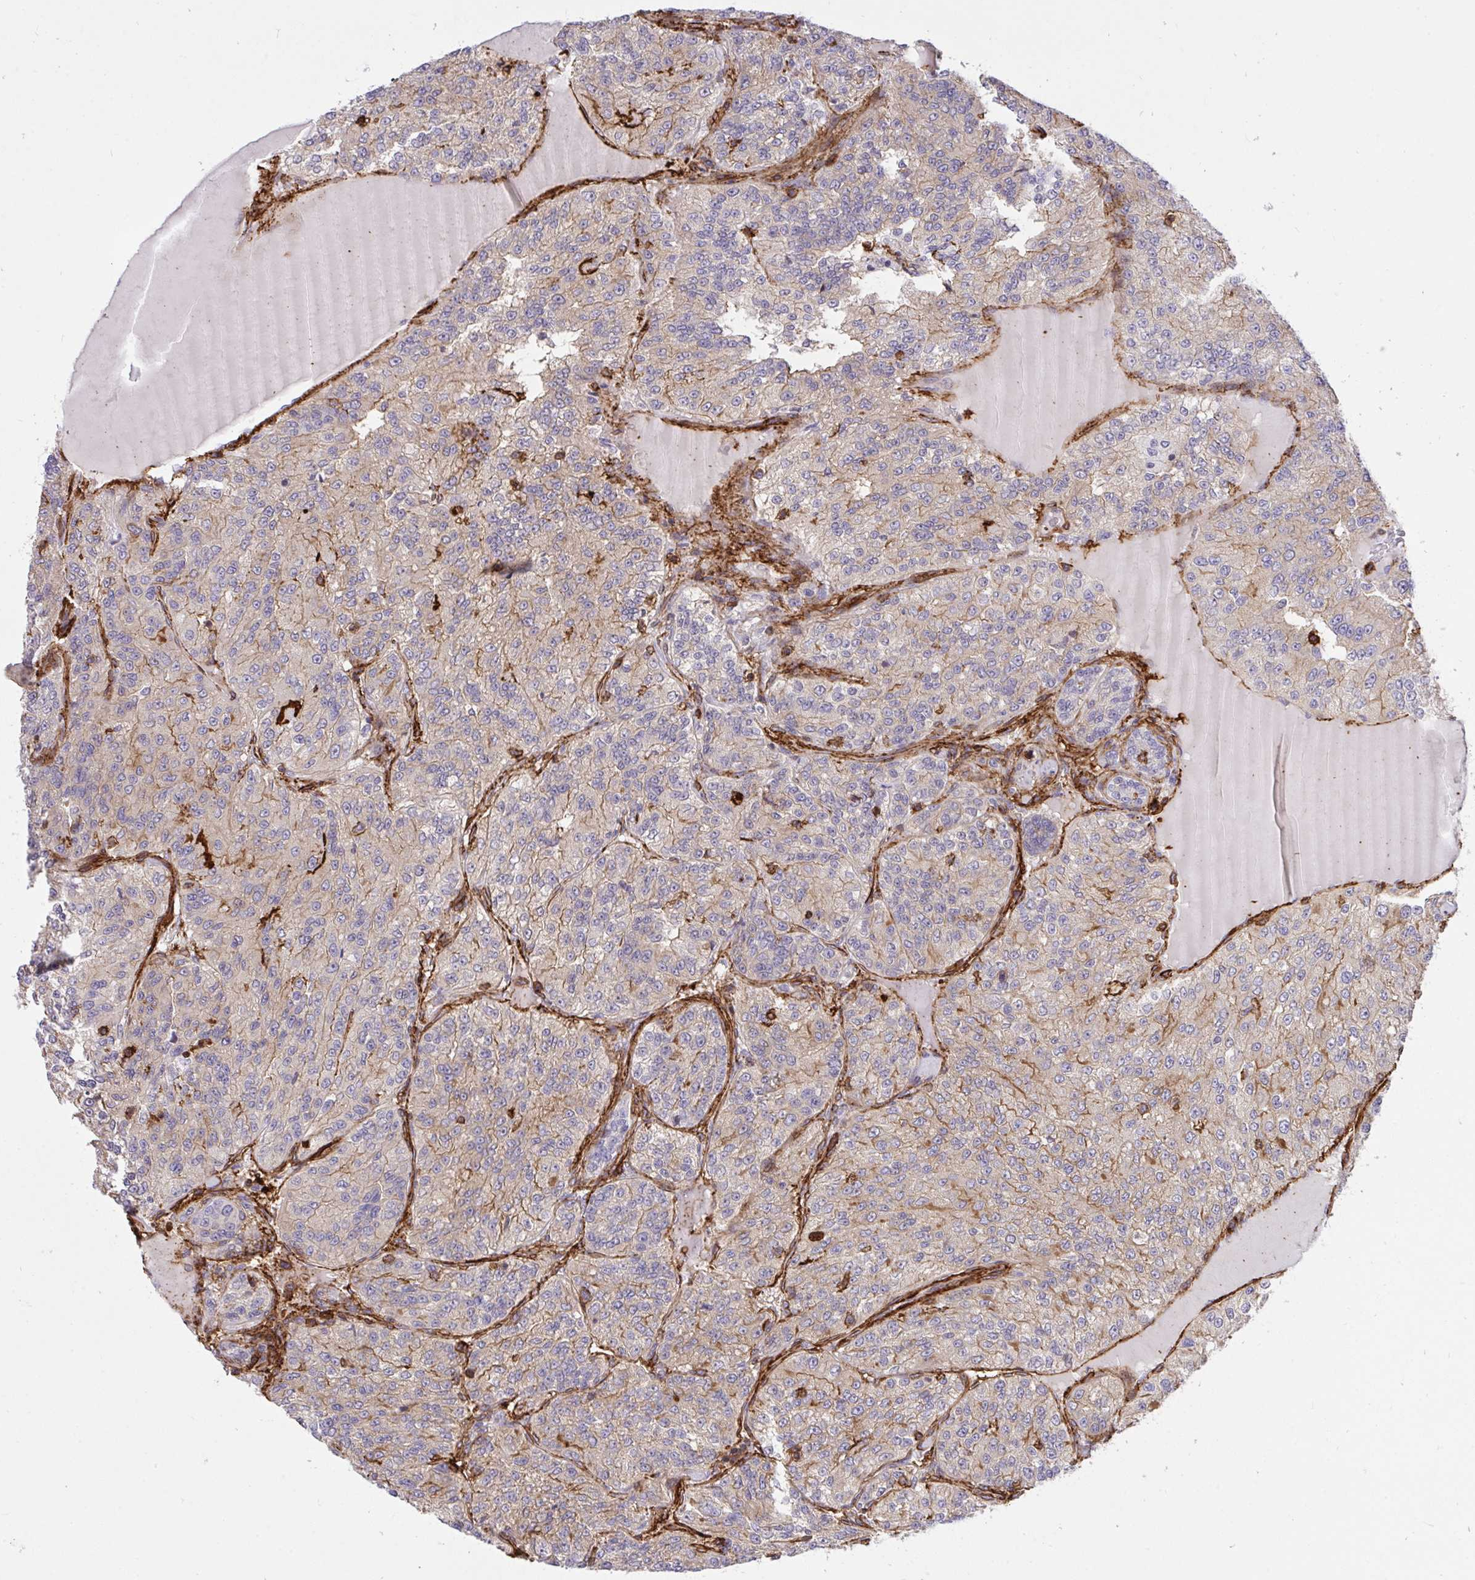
{"staining": {"intensity": "moderate", "quantity": "<25%", "location": "cytoplasmic/membranous"}, "tissue": "renal cancer", "cell_type": "Tumor cells", "image_type": "cancer", "snomed": [{"axis": "morphology", "description": "Adenocarcinoma, NOS"}, {"axis": "topography", "description": "Kidney"}], "caption": "About <25% of tumor cells in renal adenocarcinoma display moderate cytoplasmic/membranous protein positivity as visualized by brown immunohistochemical staining.", "gene": "ERI1", "patient": {"sex": "female", "age": 63}}